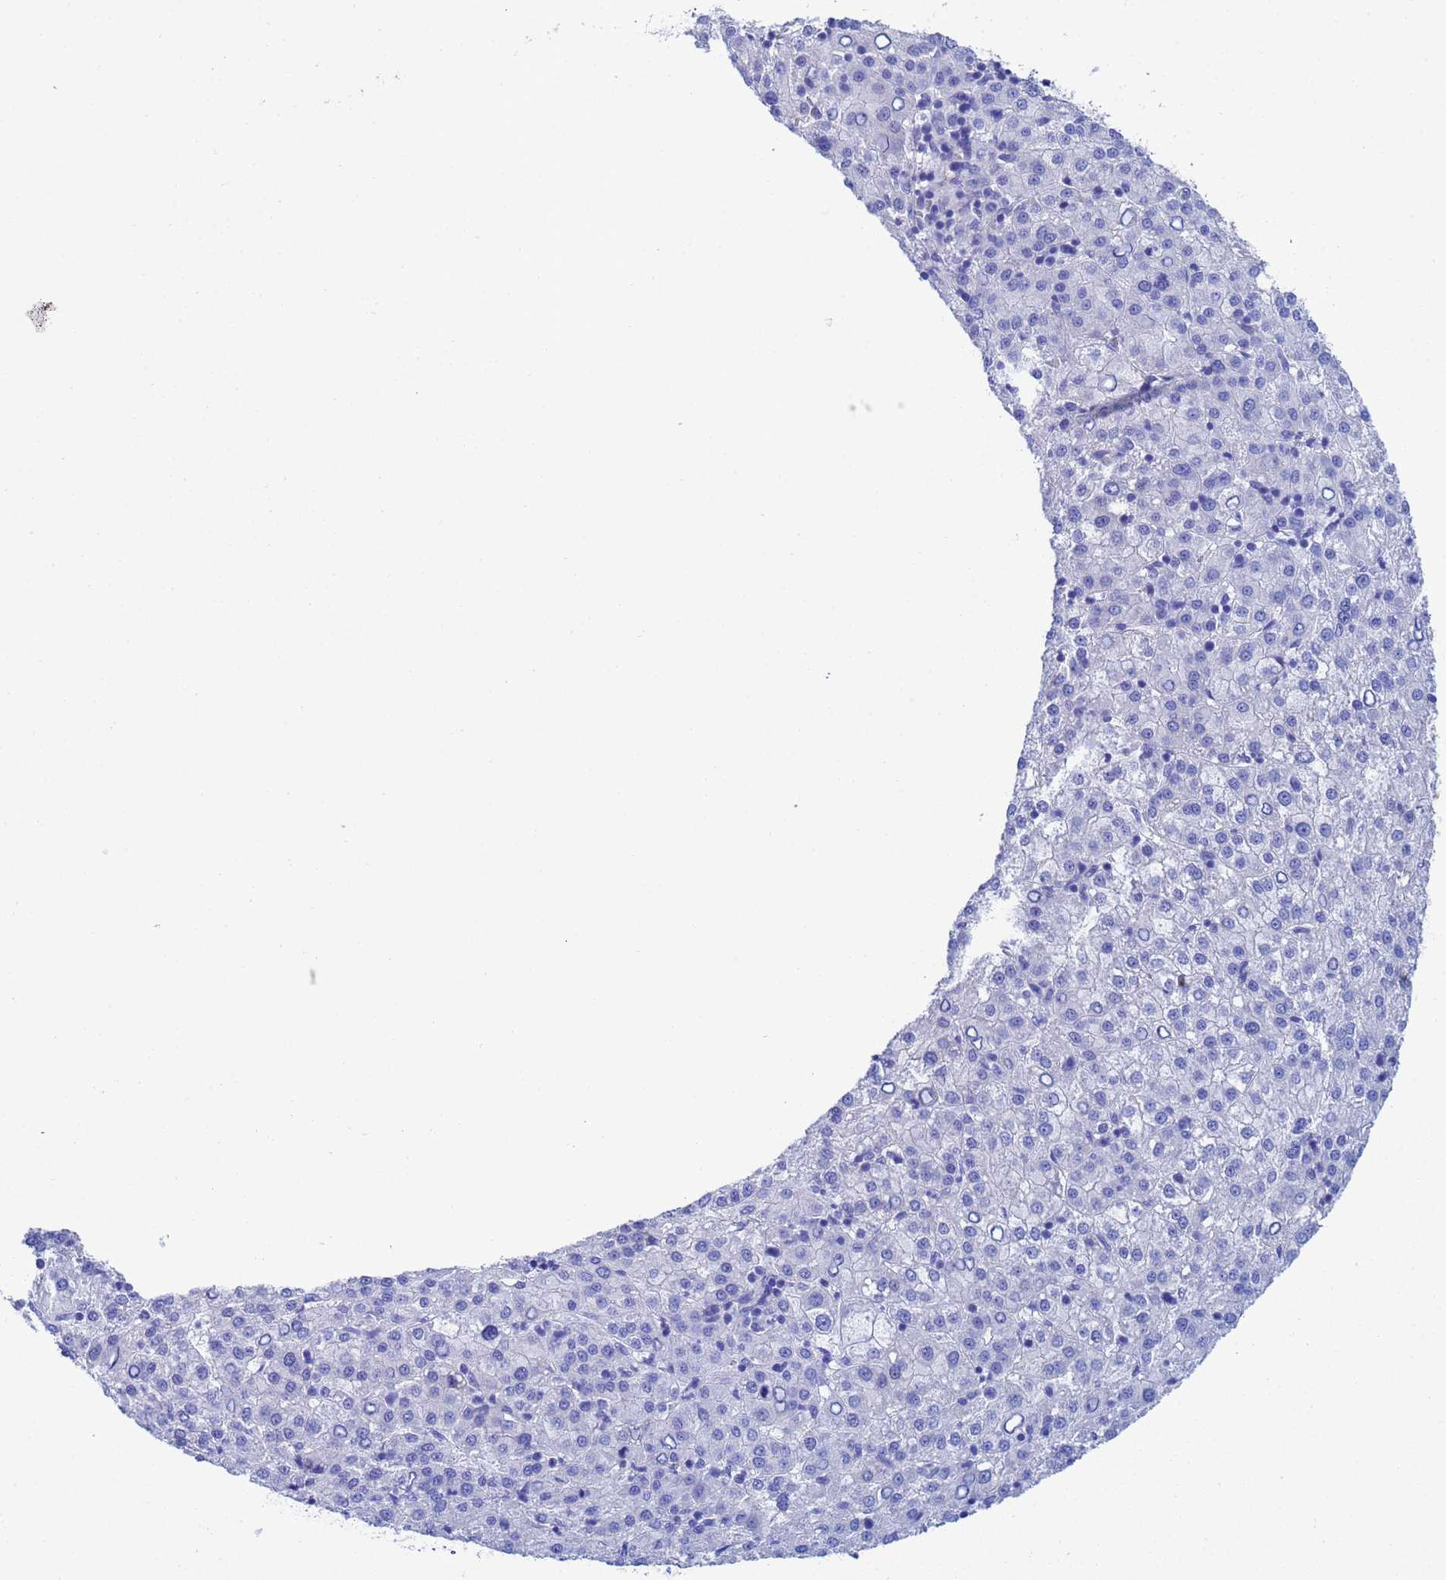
{"staining": {"intensity": "negative", "quantity": "none", "location": "none"}, "tissue": "liver cancer", "cell_type": "Tumor cells", "image_type": "cancer", "snomed": [{"axis": "morphology", "description": "Carcinoma, Hepatocellular, NOS"}, {"axis": "topography", "description": "Liver"}], "caption": "An immunohistochemistry (IHC) image of liver cancer is shown. There is no staining in tumor cells of liver cancer. Nuclei are stained in blue.", "gene": "CST4", "patient": {"sex": "female", "age": 58}}